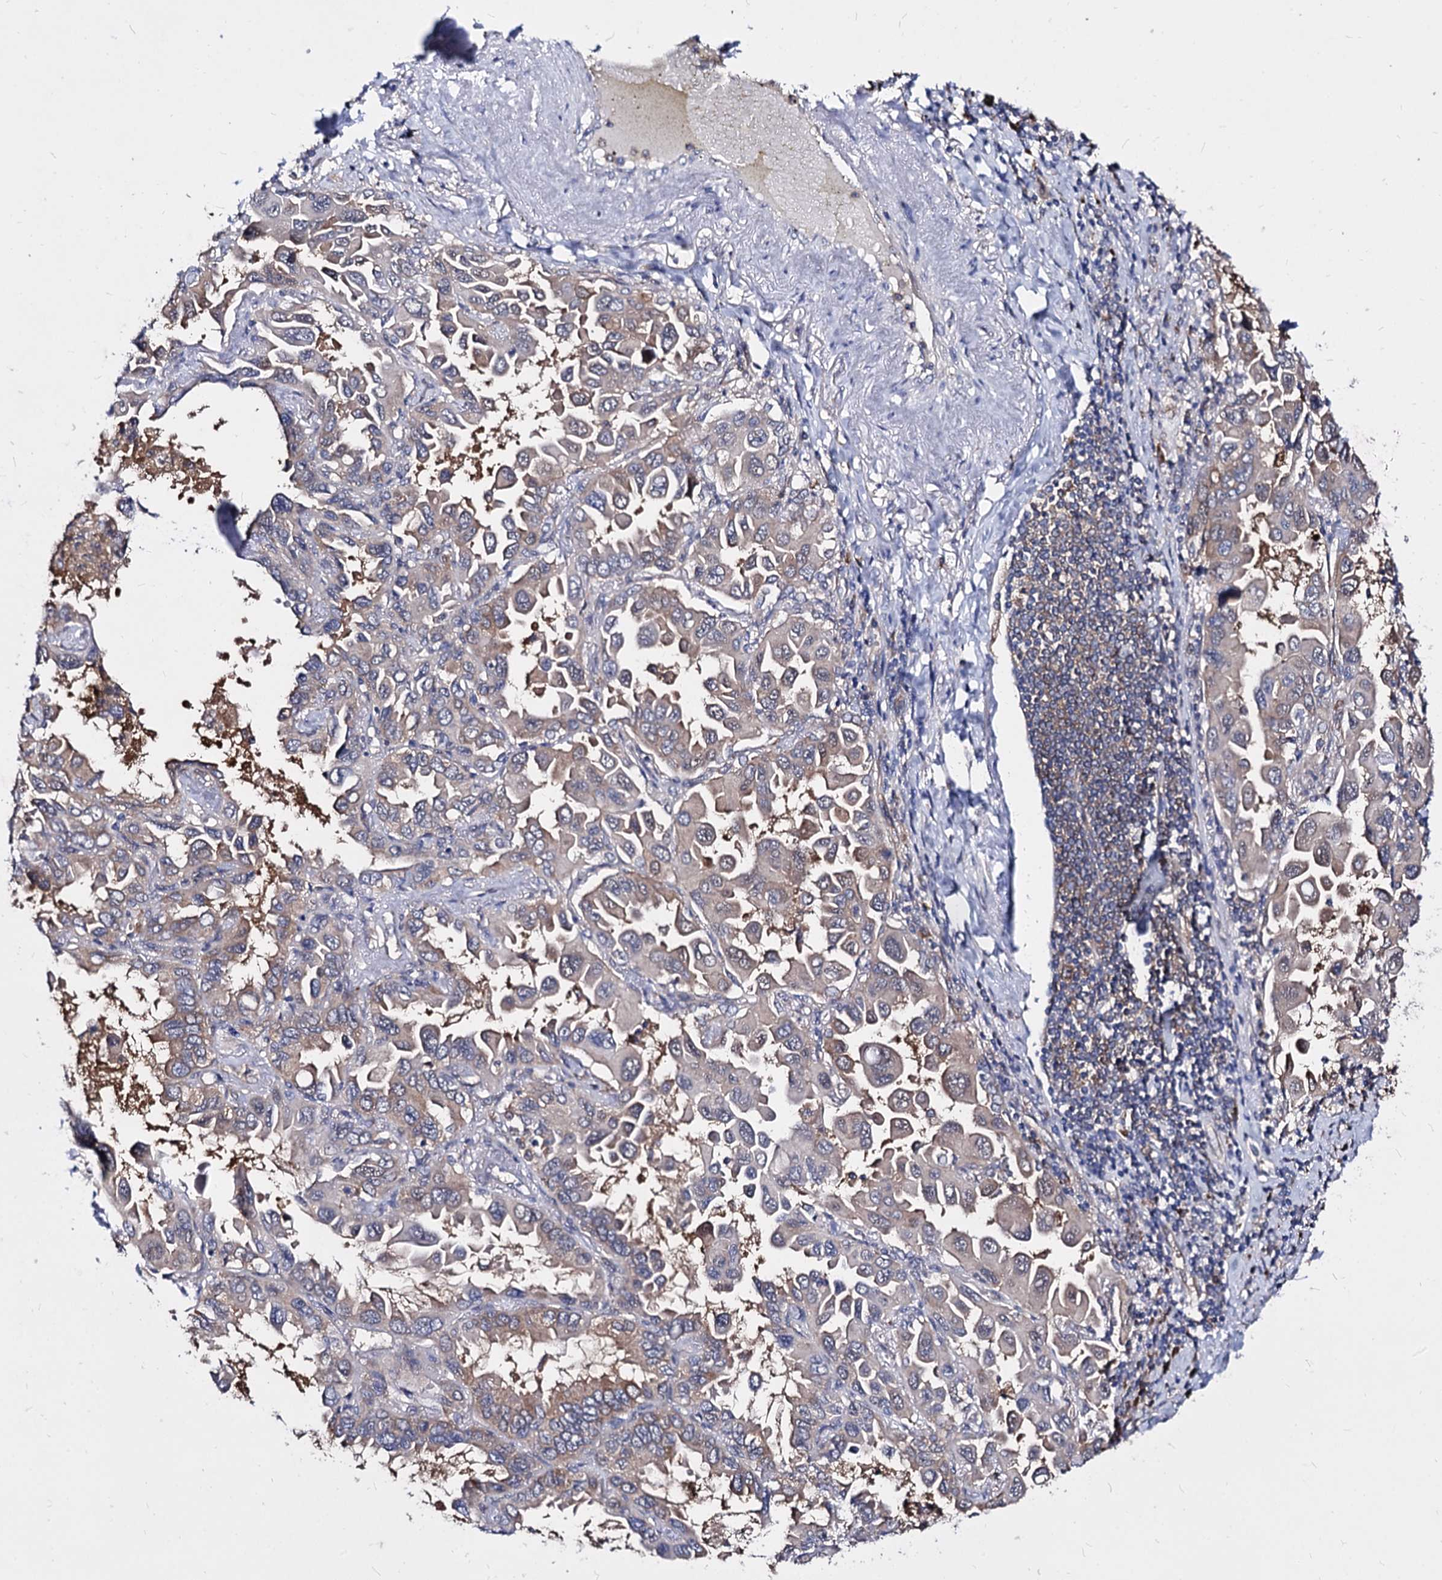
{"staining": {"intensity": "weak", "quantity": "<25%", "location": "cytoplasmic/membranous"}, "tissue": "lung cancer", "cell_type": "Tumor cells", "image_type": "cancer", "snomed": [{"axis": "morphology", "description": "Adenocarcinoma, NOS"}, {"axis": "topography", "description": "Lung"}], "caption": "Protein analysis of lung cancer displays no significant expression in tumor cells.", "gene": "NME1", "patient": {"sex": "male", "age": 64}}